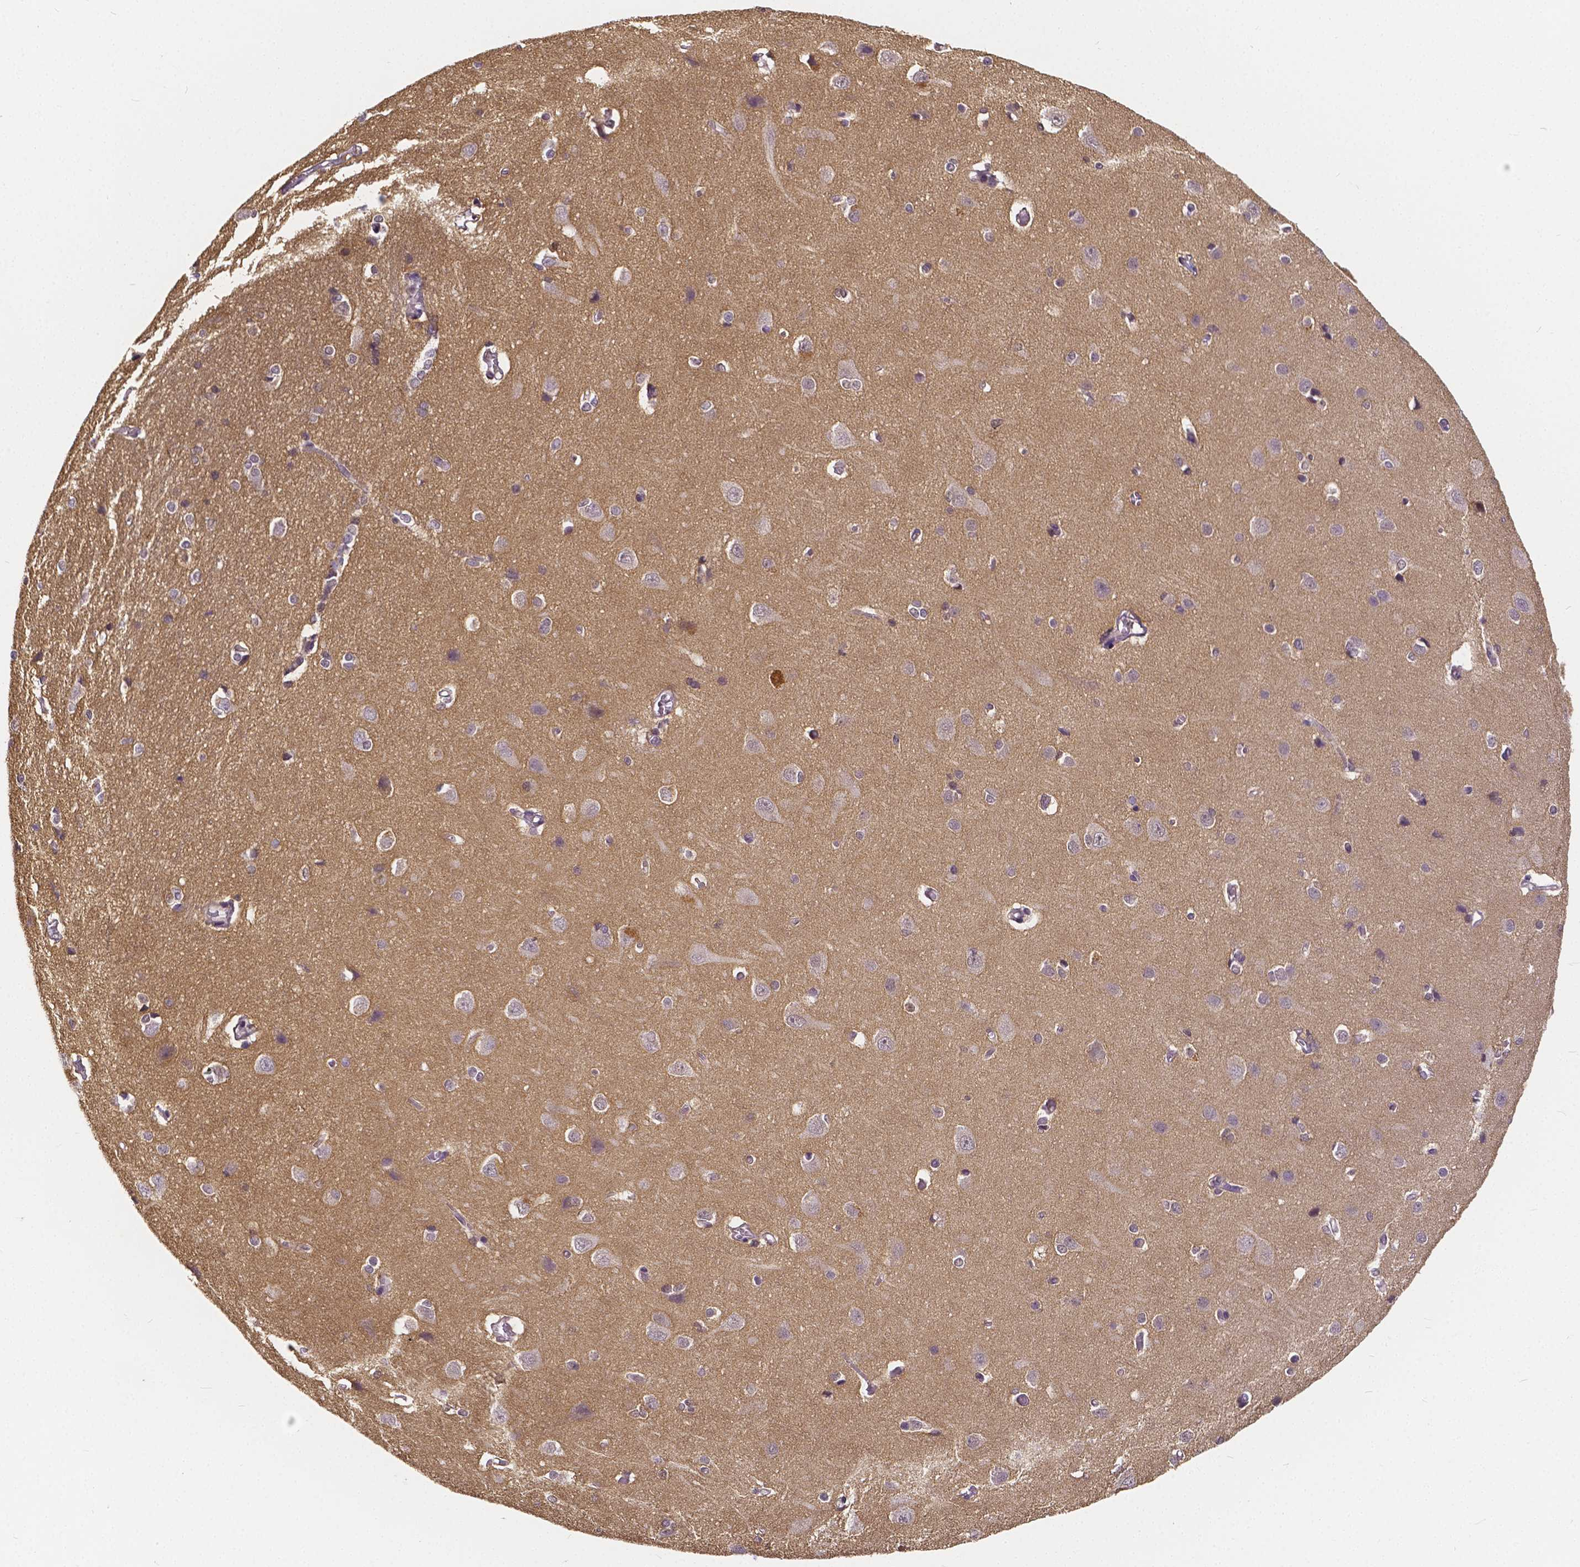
{"staining": {"intensity": "negative", "quantity": "none", "location": "none"}, "tissue": "cerebral cortex", "cell_type": "Endothelial cells", "image_type": "normal", "snomed": [{"axis": "morphology", "description": "Normal tissue, NOS"}, {"axis": "topography", "description": "Cerebral cortex"}], "caption": "Immunohistochemistry of benign cerebral cortex reveals no staining in endothelial cells. (Stains: DAB immunohistochemistry with hematoxylin counter stain, Microscopy: brightfield microscopy at high magnification).", "gene": "CTNNA2", "patient": {"sex": "male", "age": 37}}